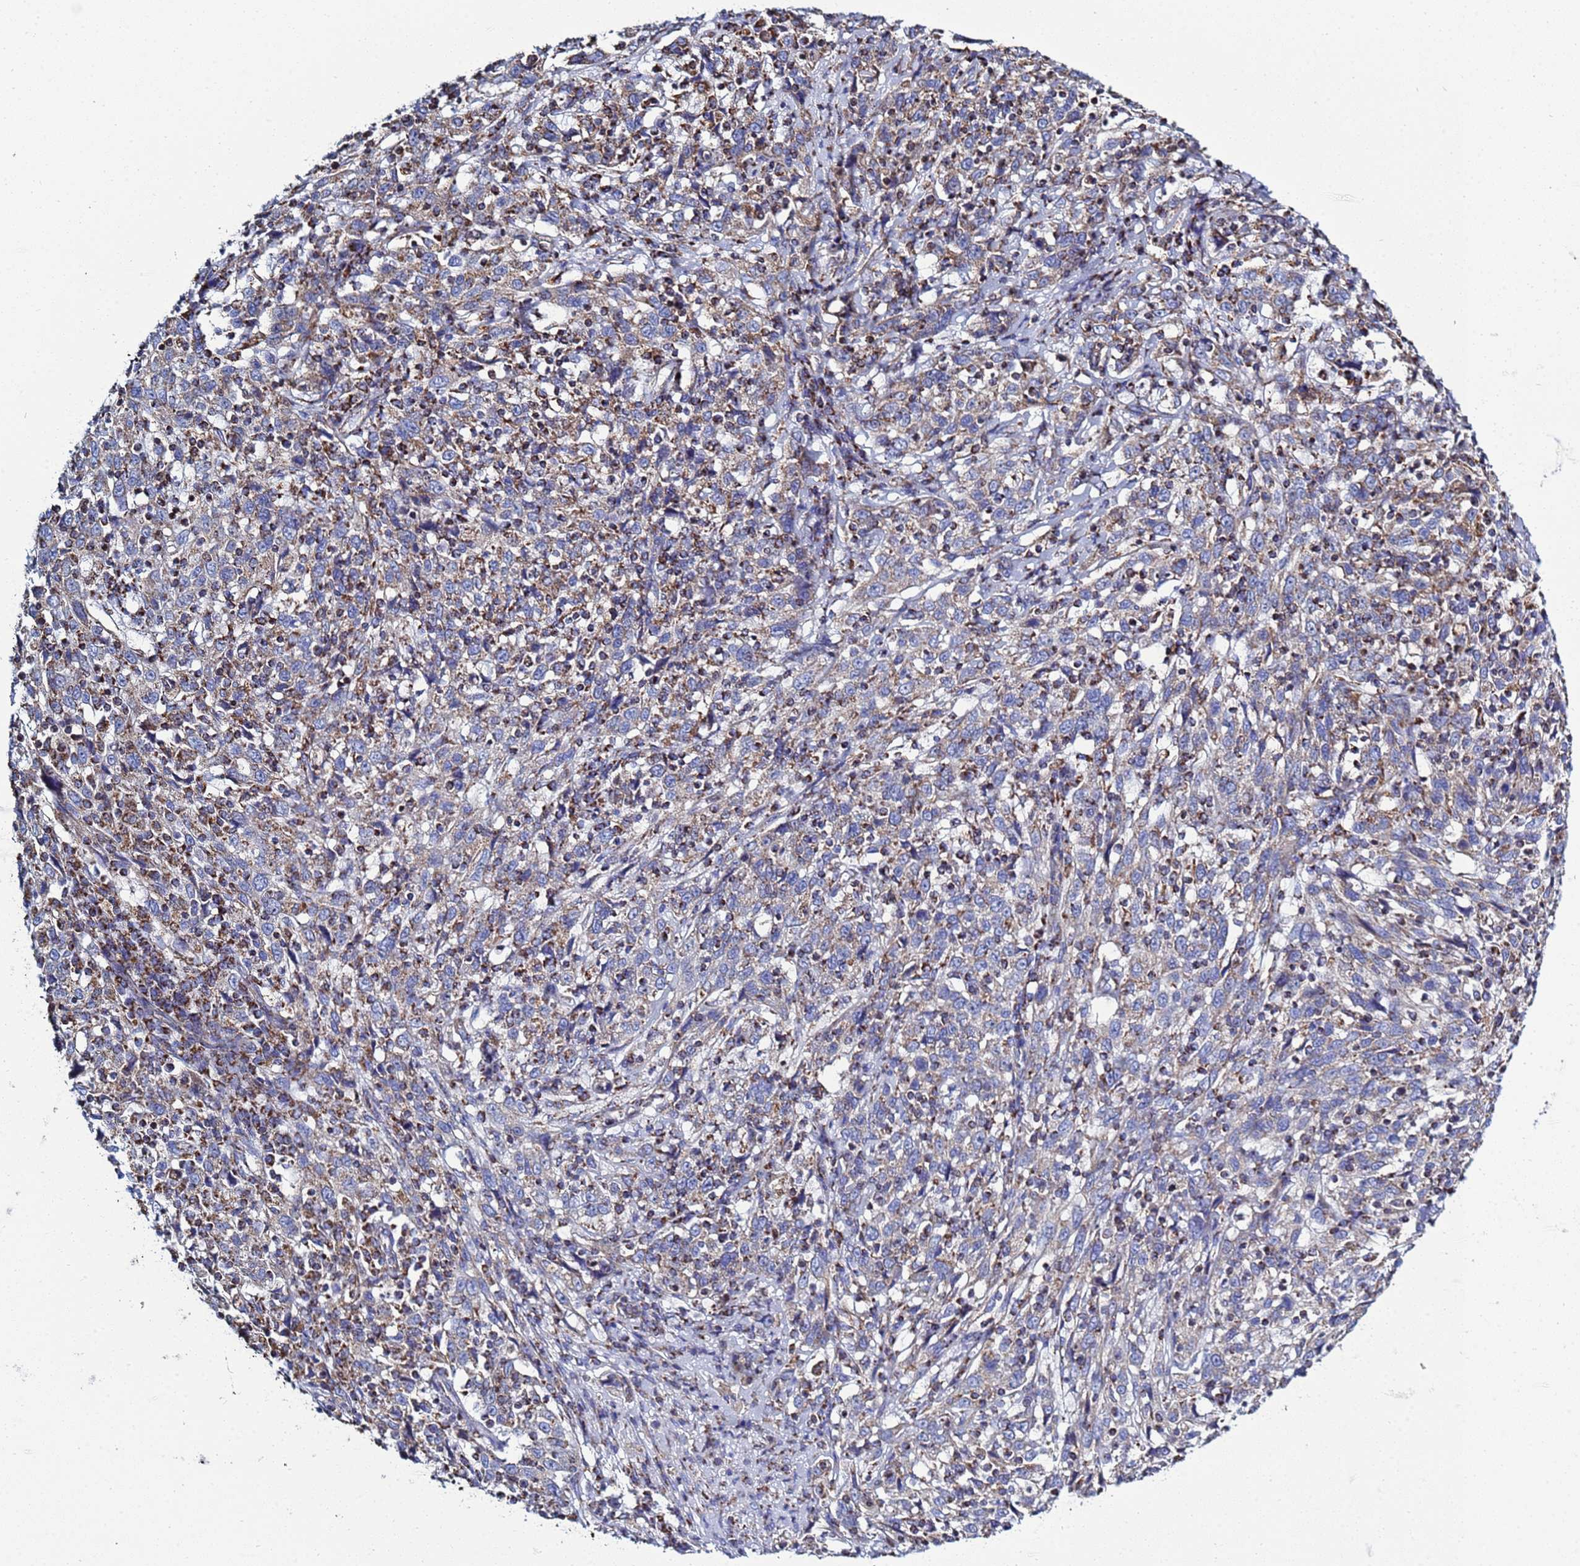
{"staining": {"intensity": "weak", "quantity": "25%-75%", "location": "cytoplasmic/membranous"}, "tissue": "cervical cancer", "cell_type": "Tumor cells", "image_type": "cancer", "snomed": [{"axis": "morphology", "description": "Squamous cell carcinoma, NOS"}, {"axis": "topography", "description": "Cervix"}], "caption": "Immunohistochemical staining of cervical cancer demonstrates low levels of weak cytoplasmic/membranous positivity in approximately 25%-75% of tumor cells.", "gene": "COQ4", "patient": {"sex": "female", "age": 46}}